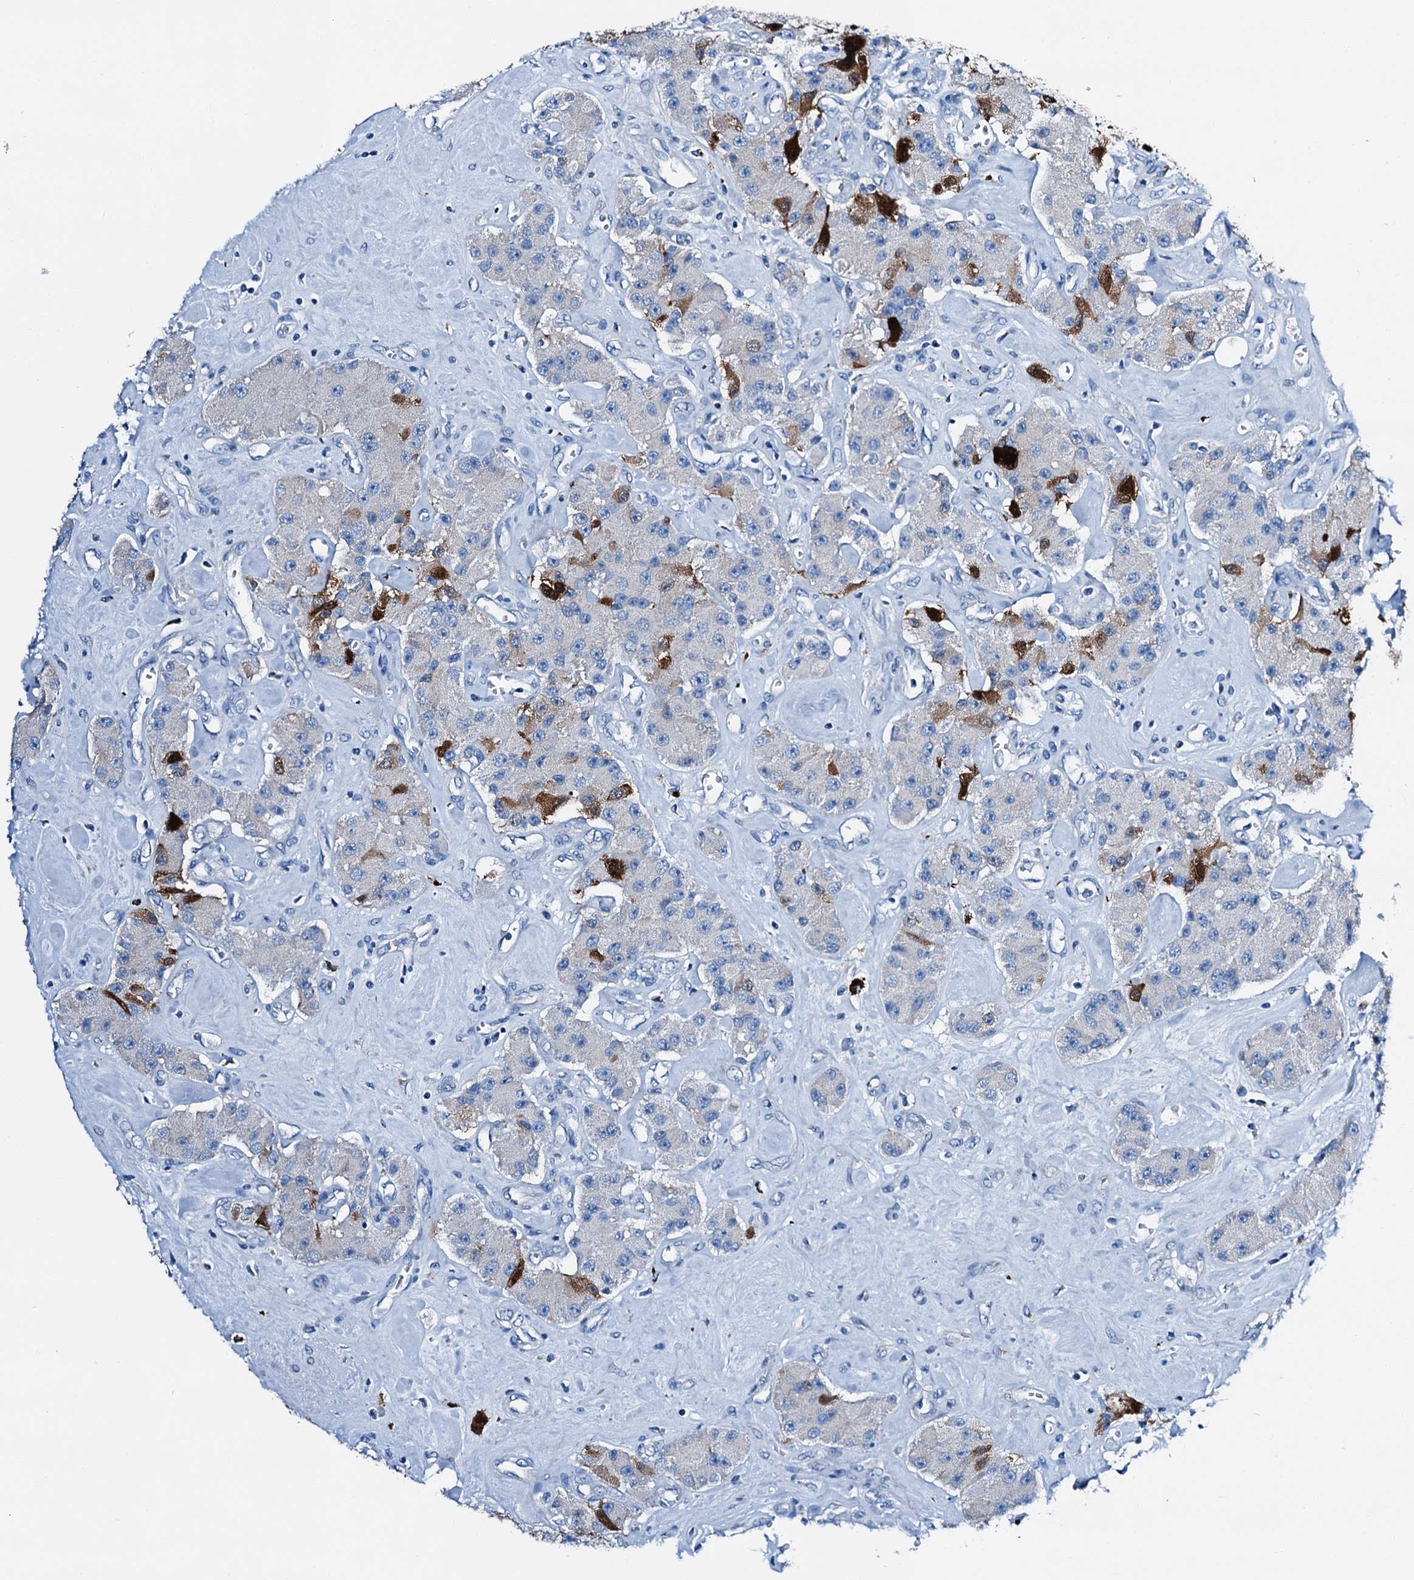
{"staining": {"intensity": "moderate", "quantity": "<25%", "location": "cytoplasmic/membranous"}, "tissue": "carcinoid", "cell_type": "Tumor cells", "image_type": "cancer", "snomed": [{"axis": "morphology", "description": "Carcinoid, malignant, NOS"}, {"axis": "topography", "description": "Pancreas"}], "caption": "Moderate cytoplasmic/membranous positivity for a protein is present in approximately <25% of tumor cells of carcinoid using immunohistochemistry.", "gene": "C1QTNF4", "patient": {"sex": "male", "age": 41}}